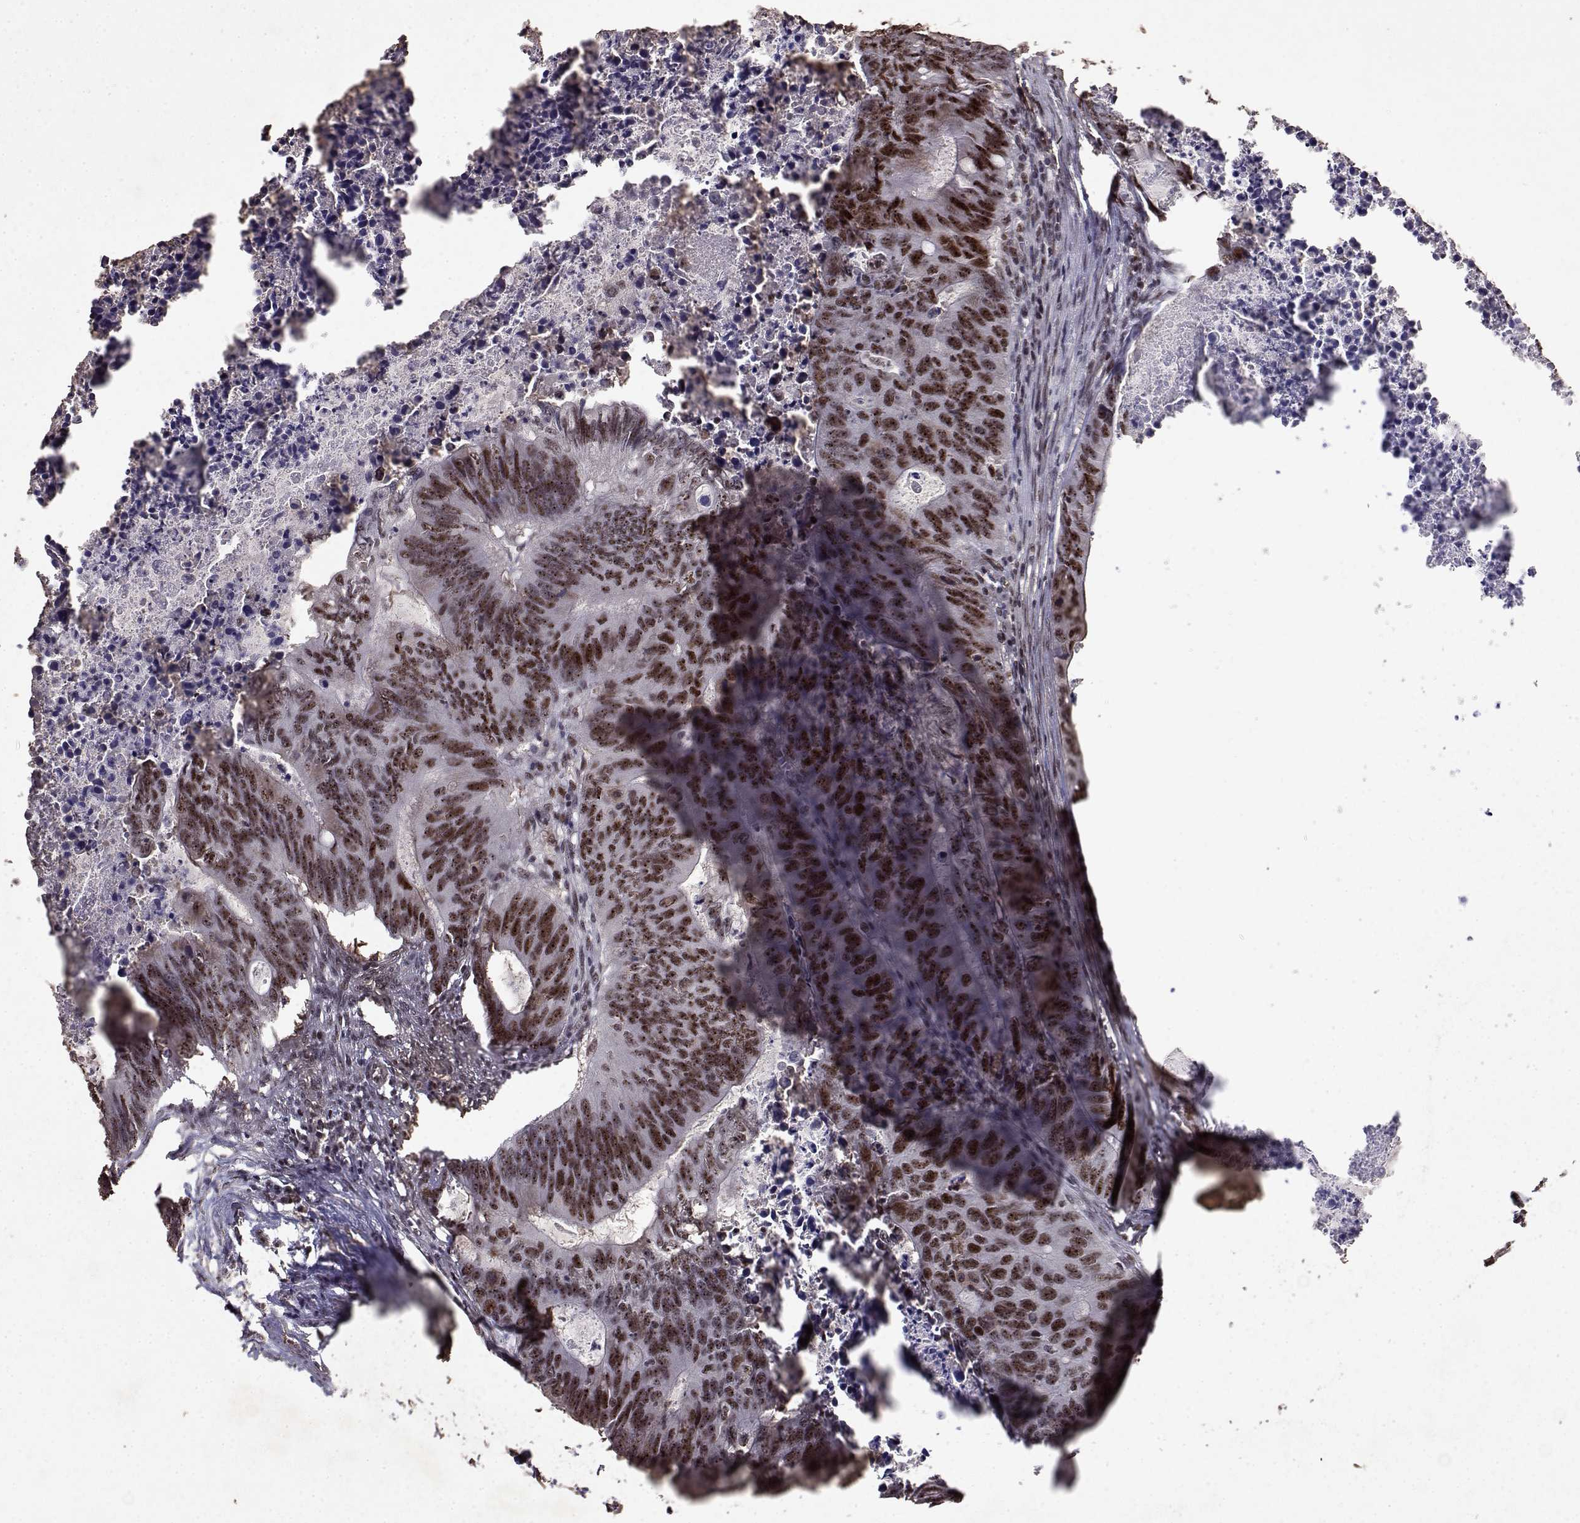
{"staining": {"intensity": "moderate", "quantity": ">75%", "location": "nuclear"}, "tissue": "colorectal cancer", "cell_type": "Tumor cells", "image_type": "cancer", "snomed": [{"axis": "morphology", "description": "Adenocarcinoma, NOS"}, {"axis": "topography", "description": "Colon"}], "caption": "Immunohistochemistry photomicrograph of colorectal adenocarcinoma stained for a protein (brown), which exhibits medium levels of moderate nuclear positivity in approximately >75% of tumor cells.", "gene": "TOE1", "patient": {"sex": "male", "age": 67}}